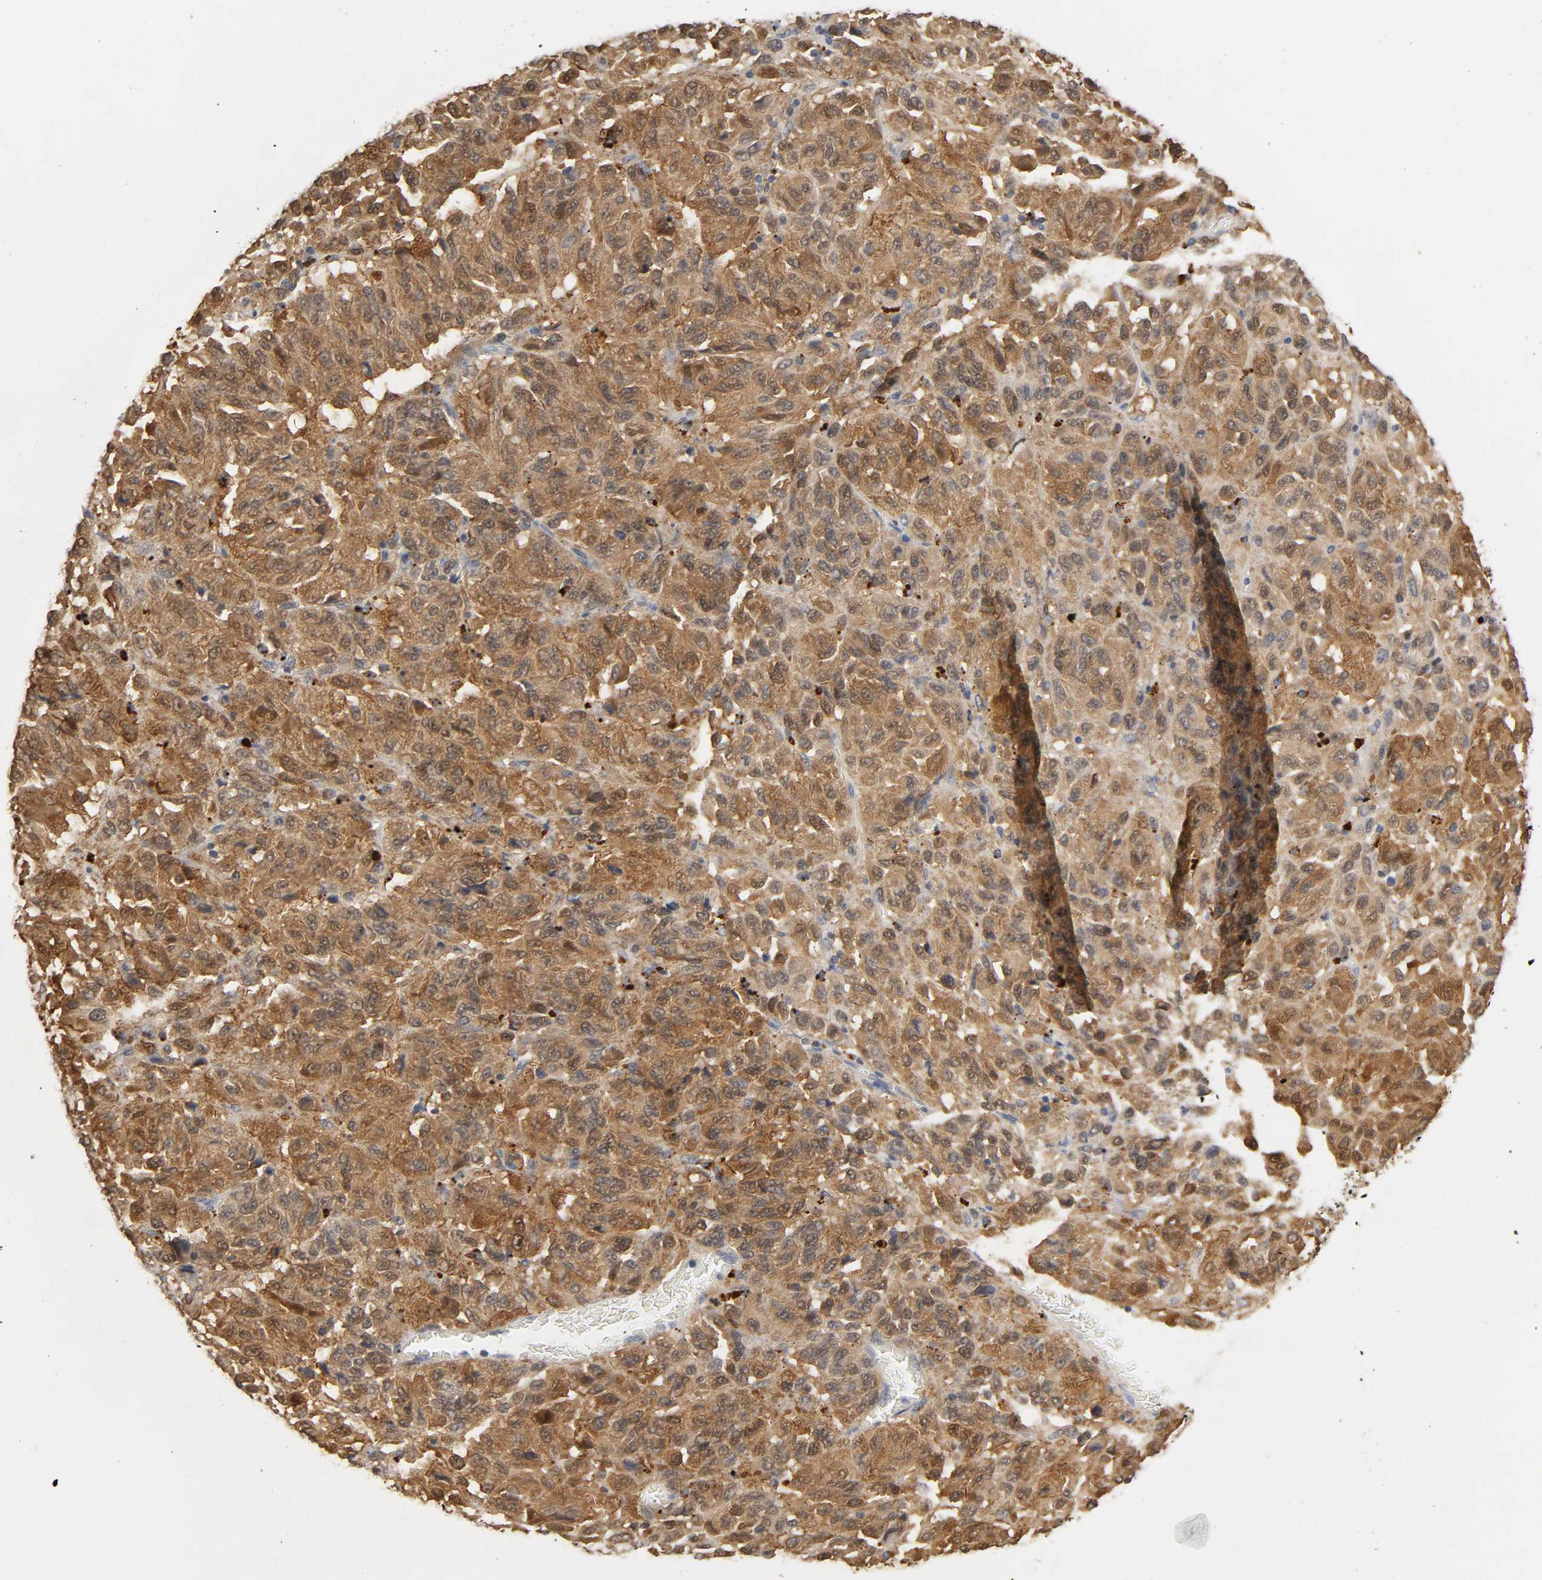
{"staining": {"intensity": "strong", "quantity": ">75%", "location": "cytoplasmic/membranous"}, "tissue": "melanoma", "cell_type": "Tumor cells", "image_type": "cancer", "snomed": [{"axis": "morphology", "description": "Malignant melanoma, Metastatic site"}, {"axis": "topography", "description": "Lung"}], "caption": "Immunohistochemistry (IHC) histopathology image of neoplastic tissue: melanoma stained using immunohistochemistry shows high levels of strong protein expression localized specifically in the cytoplasmic/membranous of tumor cells, appearing as a cytoplasmic/membranous brown color.", "gene": "MIF", "patient": {"sex": "male", "age": 64}}